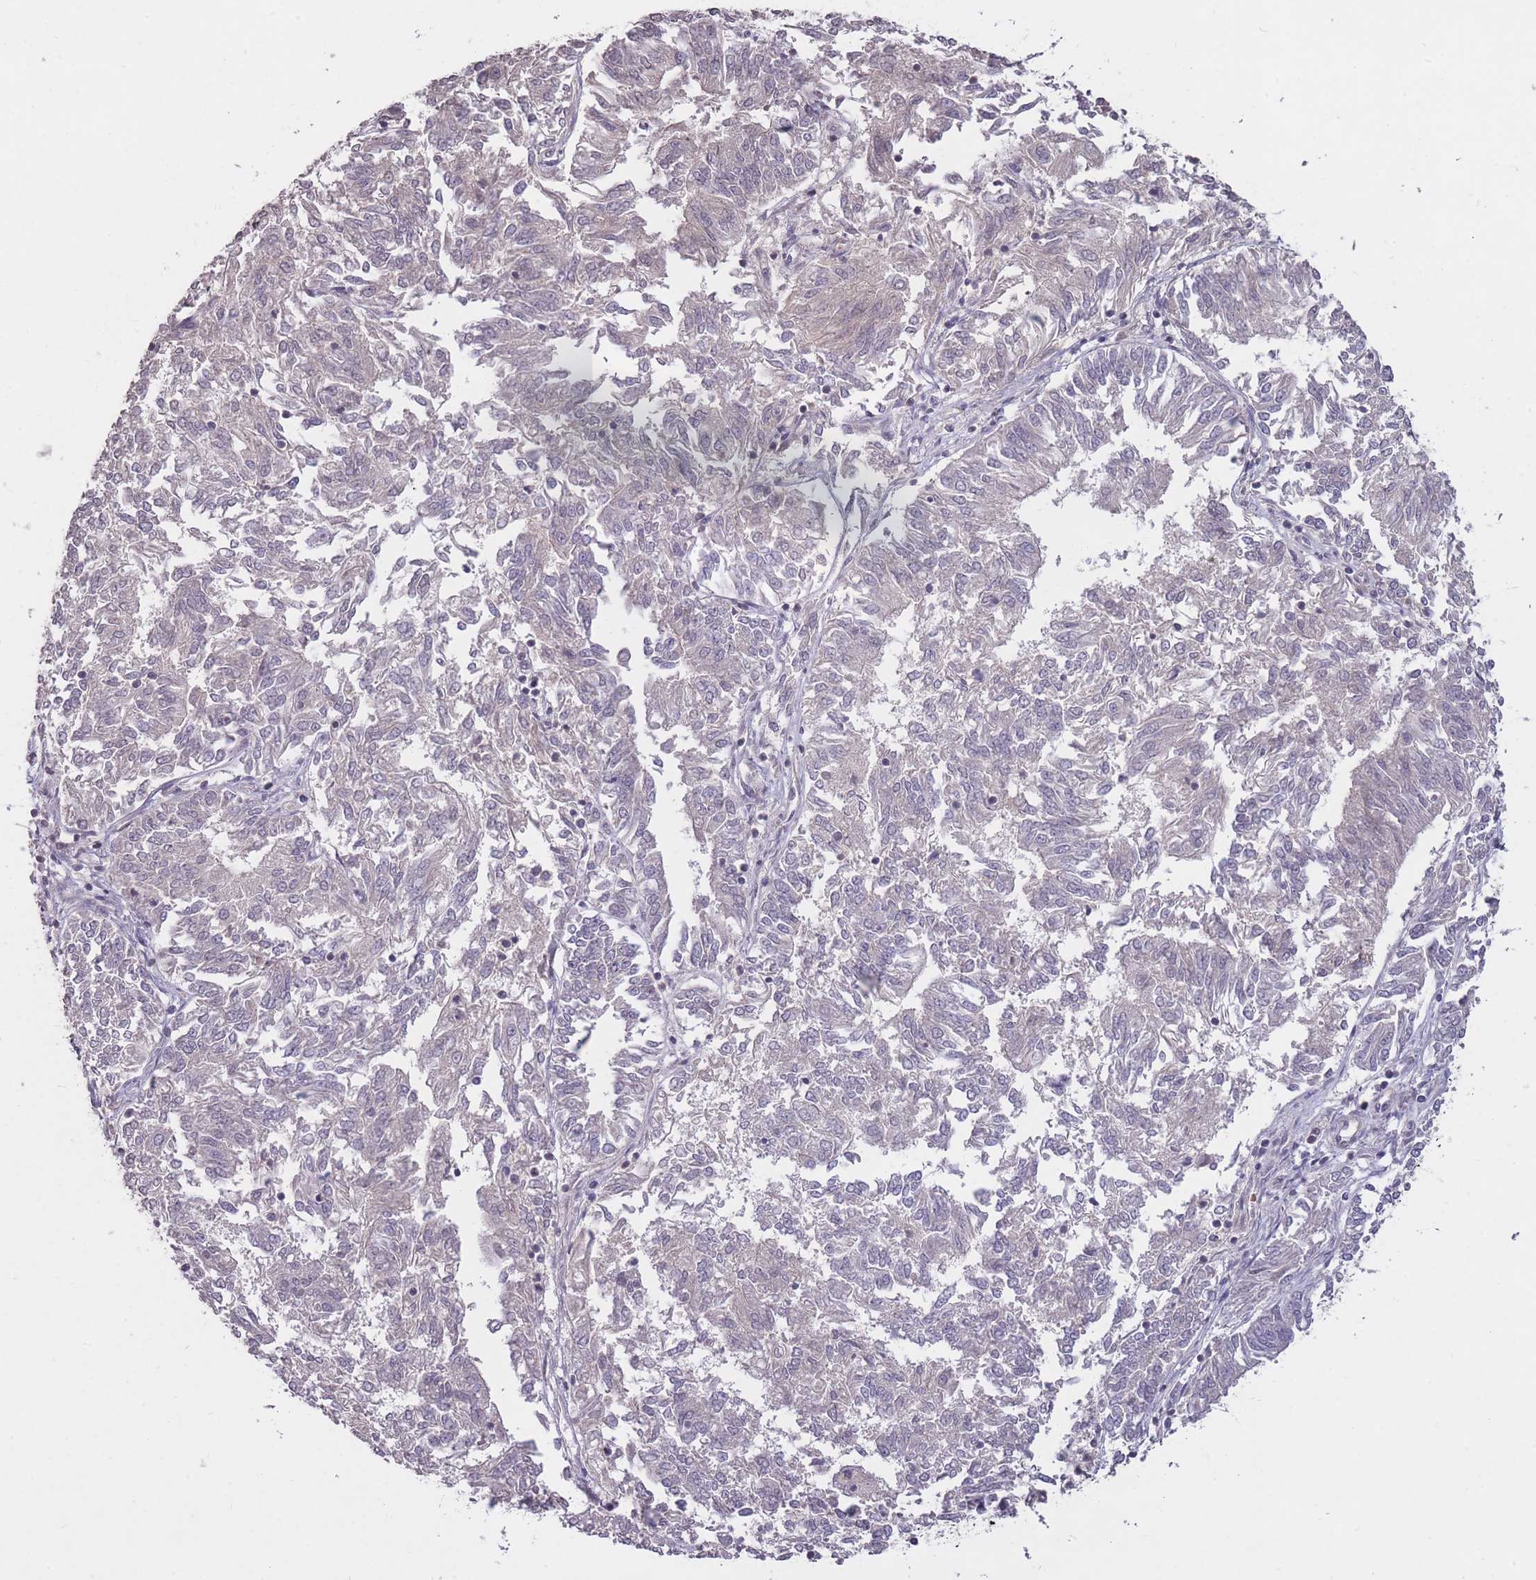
{"staining": {"intensity": "negative", "quantity": "none", "location": "none"}, "tissue": "endometrial cancer", "cell_type": "Tumor cells", "image_type": "cancer", "snomed": [{"axis": "morphology", "description": "Adenocarcinoma, NOS"}, {"axis": "topography", "description": "Endometrium"}], "caption": "Photomicrograph shows no significant protein expression in tumor cells of adenocarcinoma (endometrial). (DAB (3,3'-diaminobenzidine) immunohistochemistry (IHC) with hematoxylin counter stain).", "gene": "ADCYAP1R1", "patient": {"sex": "female", "age": 58}}